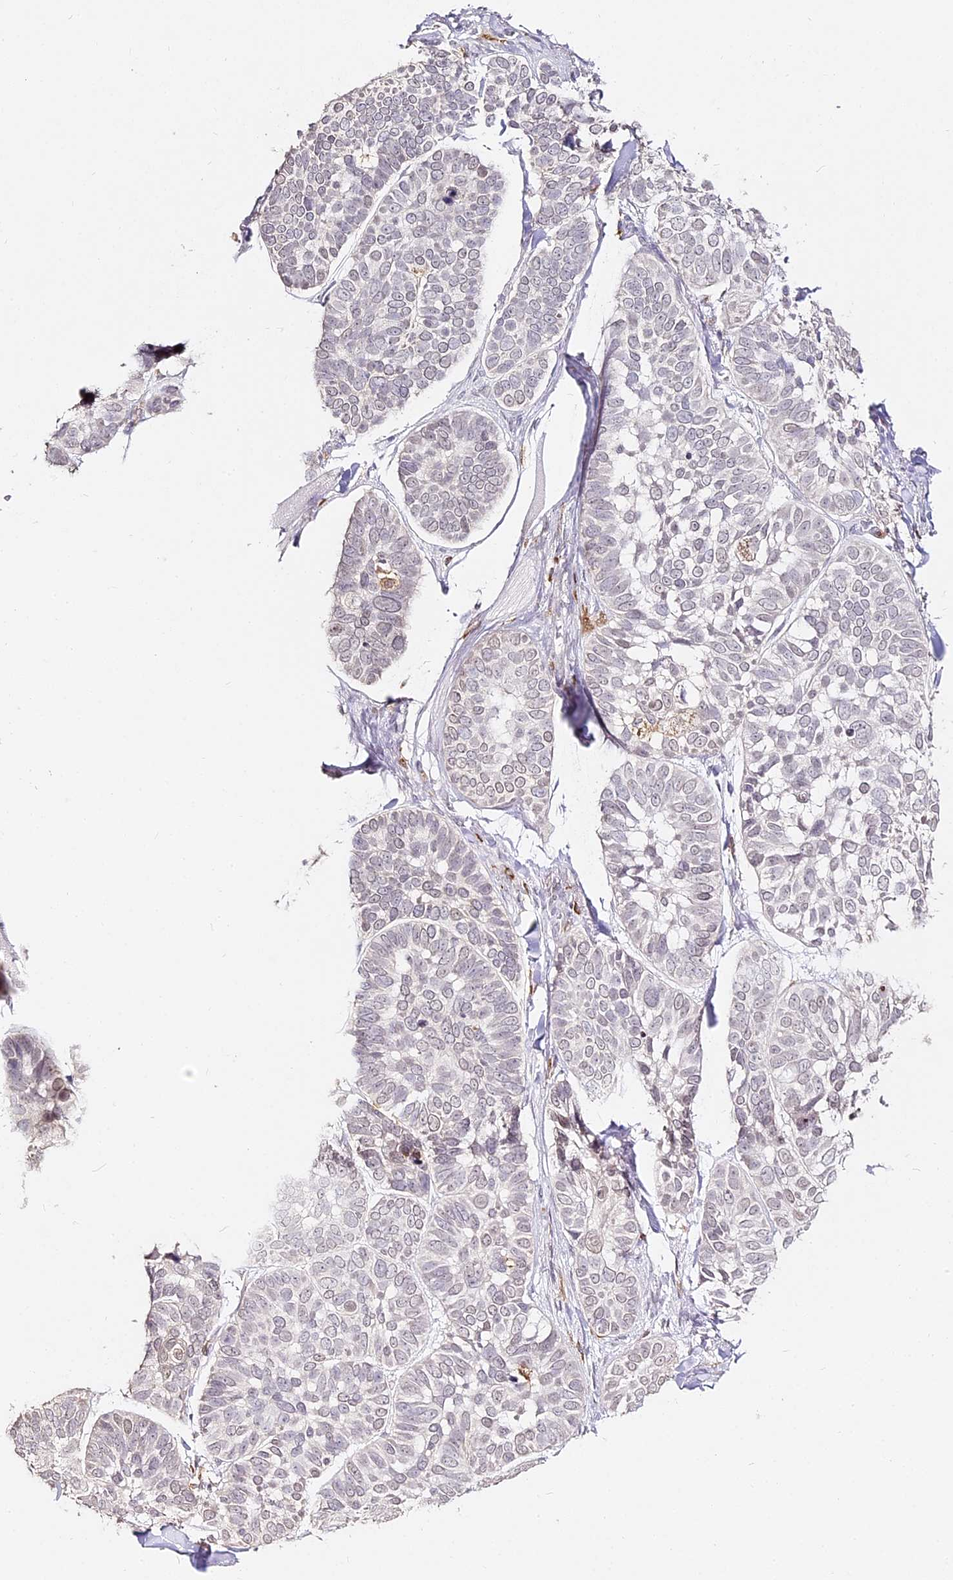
{"staining": {"intensity": "weak", "quantity": "<25%", "location": "nuclear"}, "tissue": "skin cancer", "cell_type": "Tumor cells", "image_type": "cancer", "snomed": [{"axis": "morphology", "description": "Basal cell carcinoma"}, {"axis": "topography", "description": "Skin"}], "caption": "A high-resolution histopathology image shows IHC staining of basal cell carcinoma (skin), which demonstrates no significant staining in tumor cells.", "gene": "DOCK2", "patient": {"sex": "male", "age": 62}}